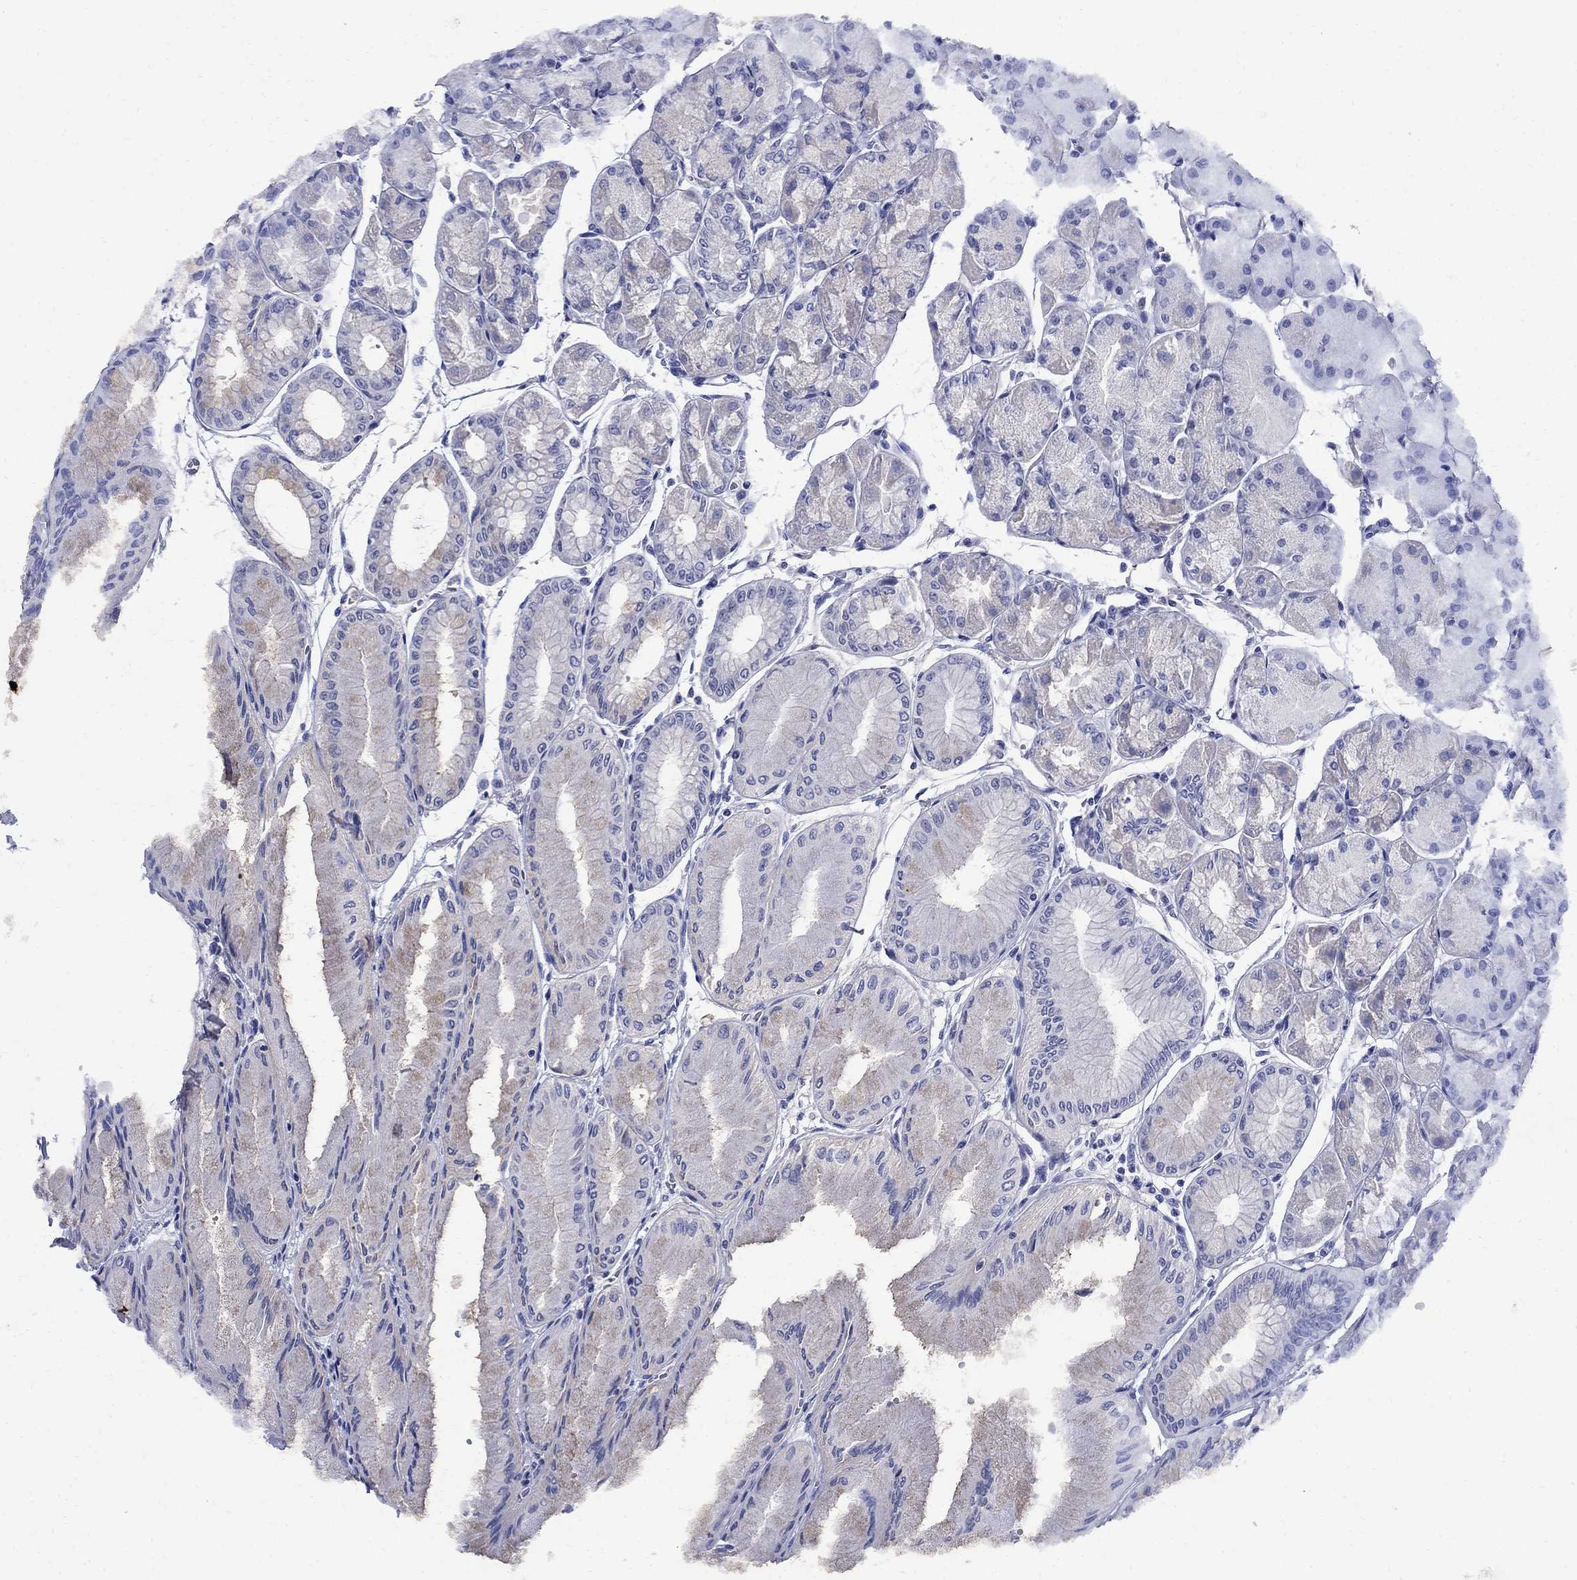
{"staining": {"intensity": "negative", "quantity": "none", "location": "none"}, "tissue": "stomach", "cell_type": "Glandular cells", "image_type": "normal", "snomed": [{"axis": "morphology", "description": "Normal tissue, NOS"}, {"axis": "topography", "description": "Stomach, upper"}], "caption": "Stomach stained for a protein using immunohistochemistry shows no staining glandular cells.", "gene": "CD1A", "patient": {"sex": "male", "age": 60}}